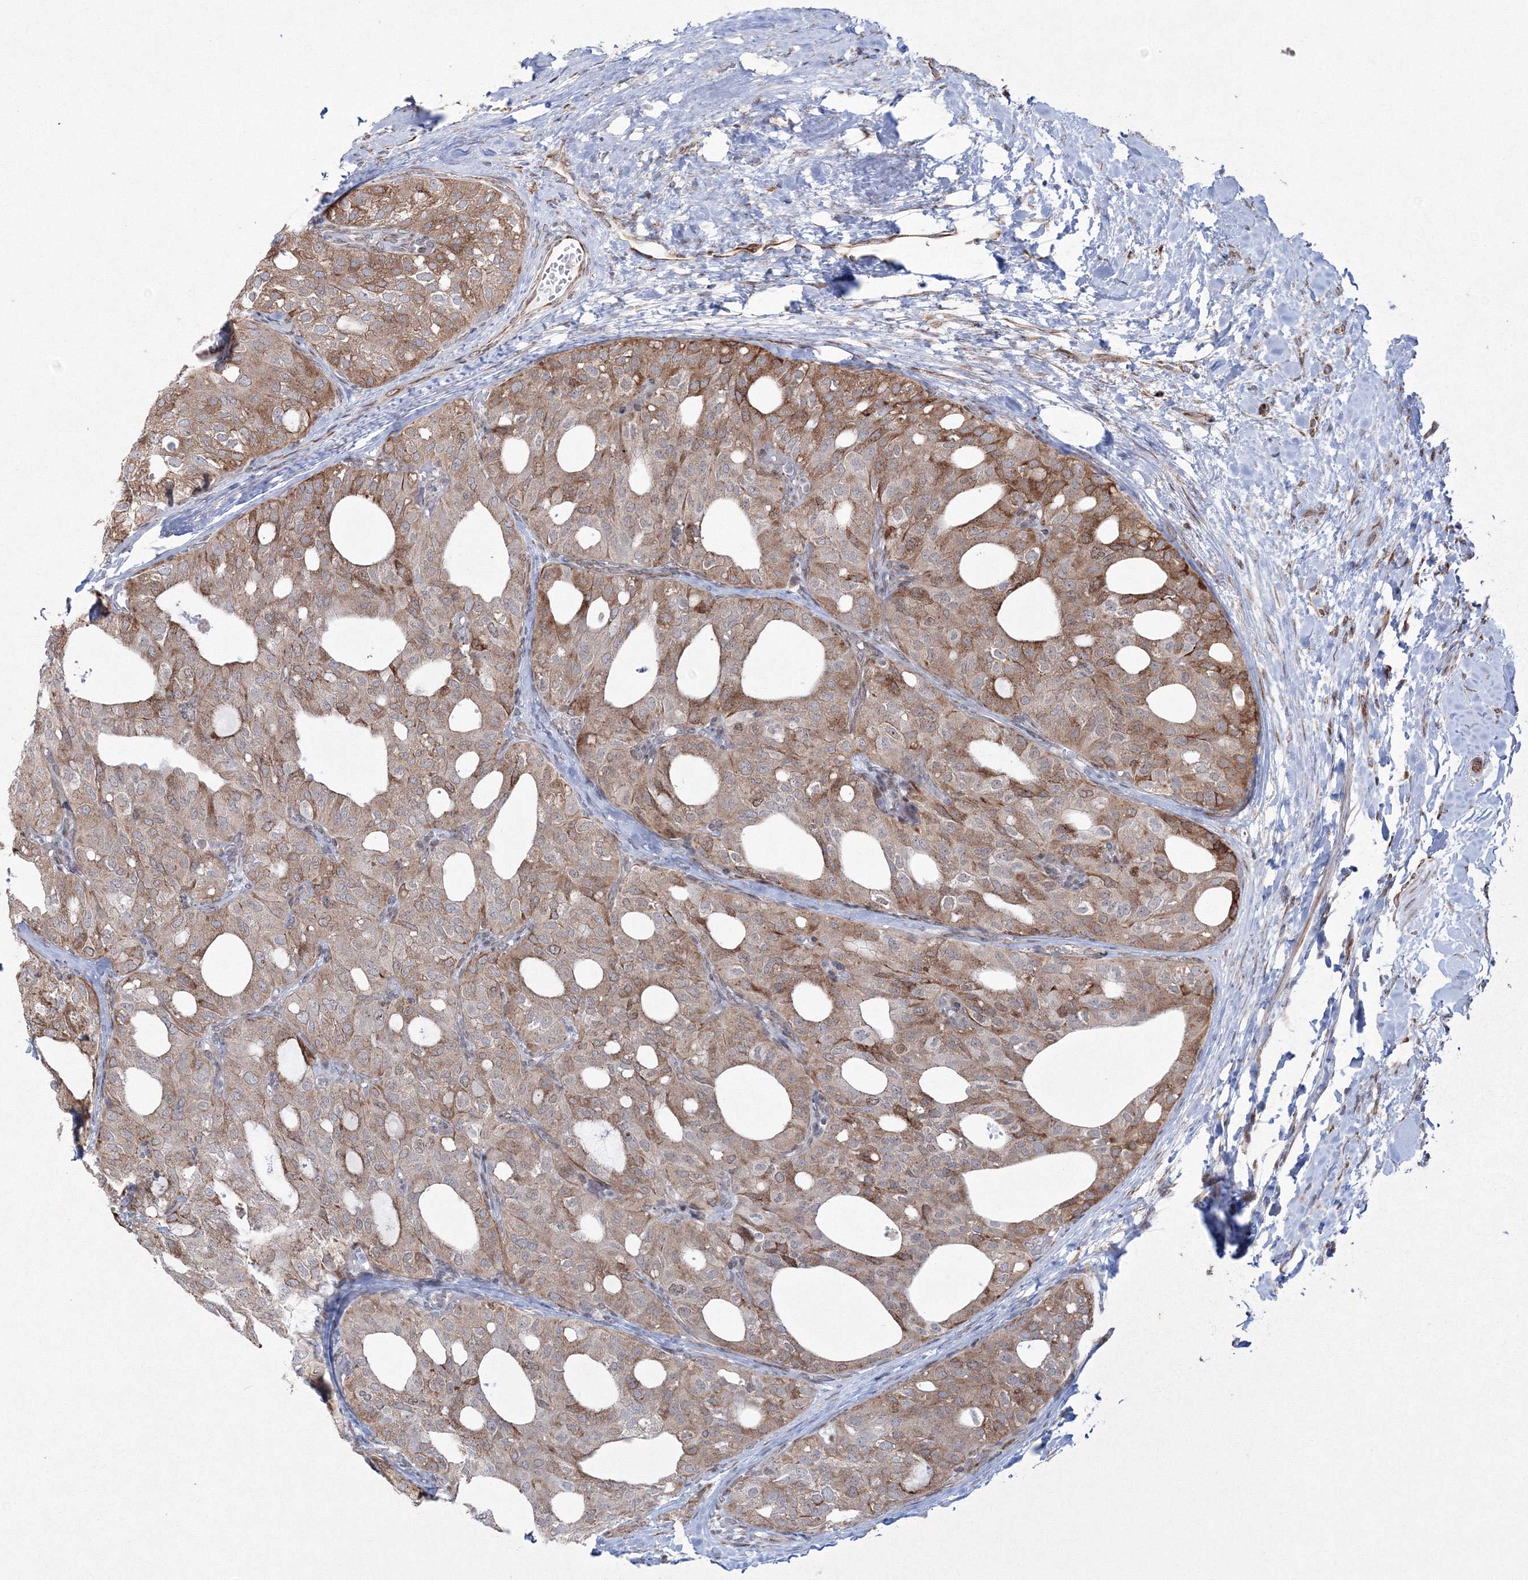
{"staining": {"intensity": "moderate", "quantity": "25%-75%", "location": "cytoplasmic/membranous"}, "tissue": "thyroid cancer", "cell_type": "Tumor cells", "image_type": "cancer", "snomed": [{"axis": "morphology", "description": "Follicular adenoma carcinoma, NOS"}, {"axis": "topography", "description": "Thyroid gland"}], "caption": "Immunohistochemical staining of thyroid cancer shows moderate cytoplasmic/membranous protein positivity in approximately 25%-75% of tumor cells. Nuclei are stained in blue.", "gene": "EFCAB12", "patient": {"sex": "male", "age": 75}}